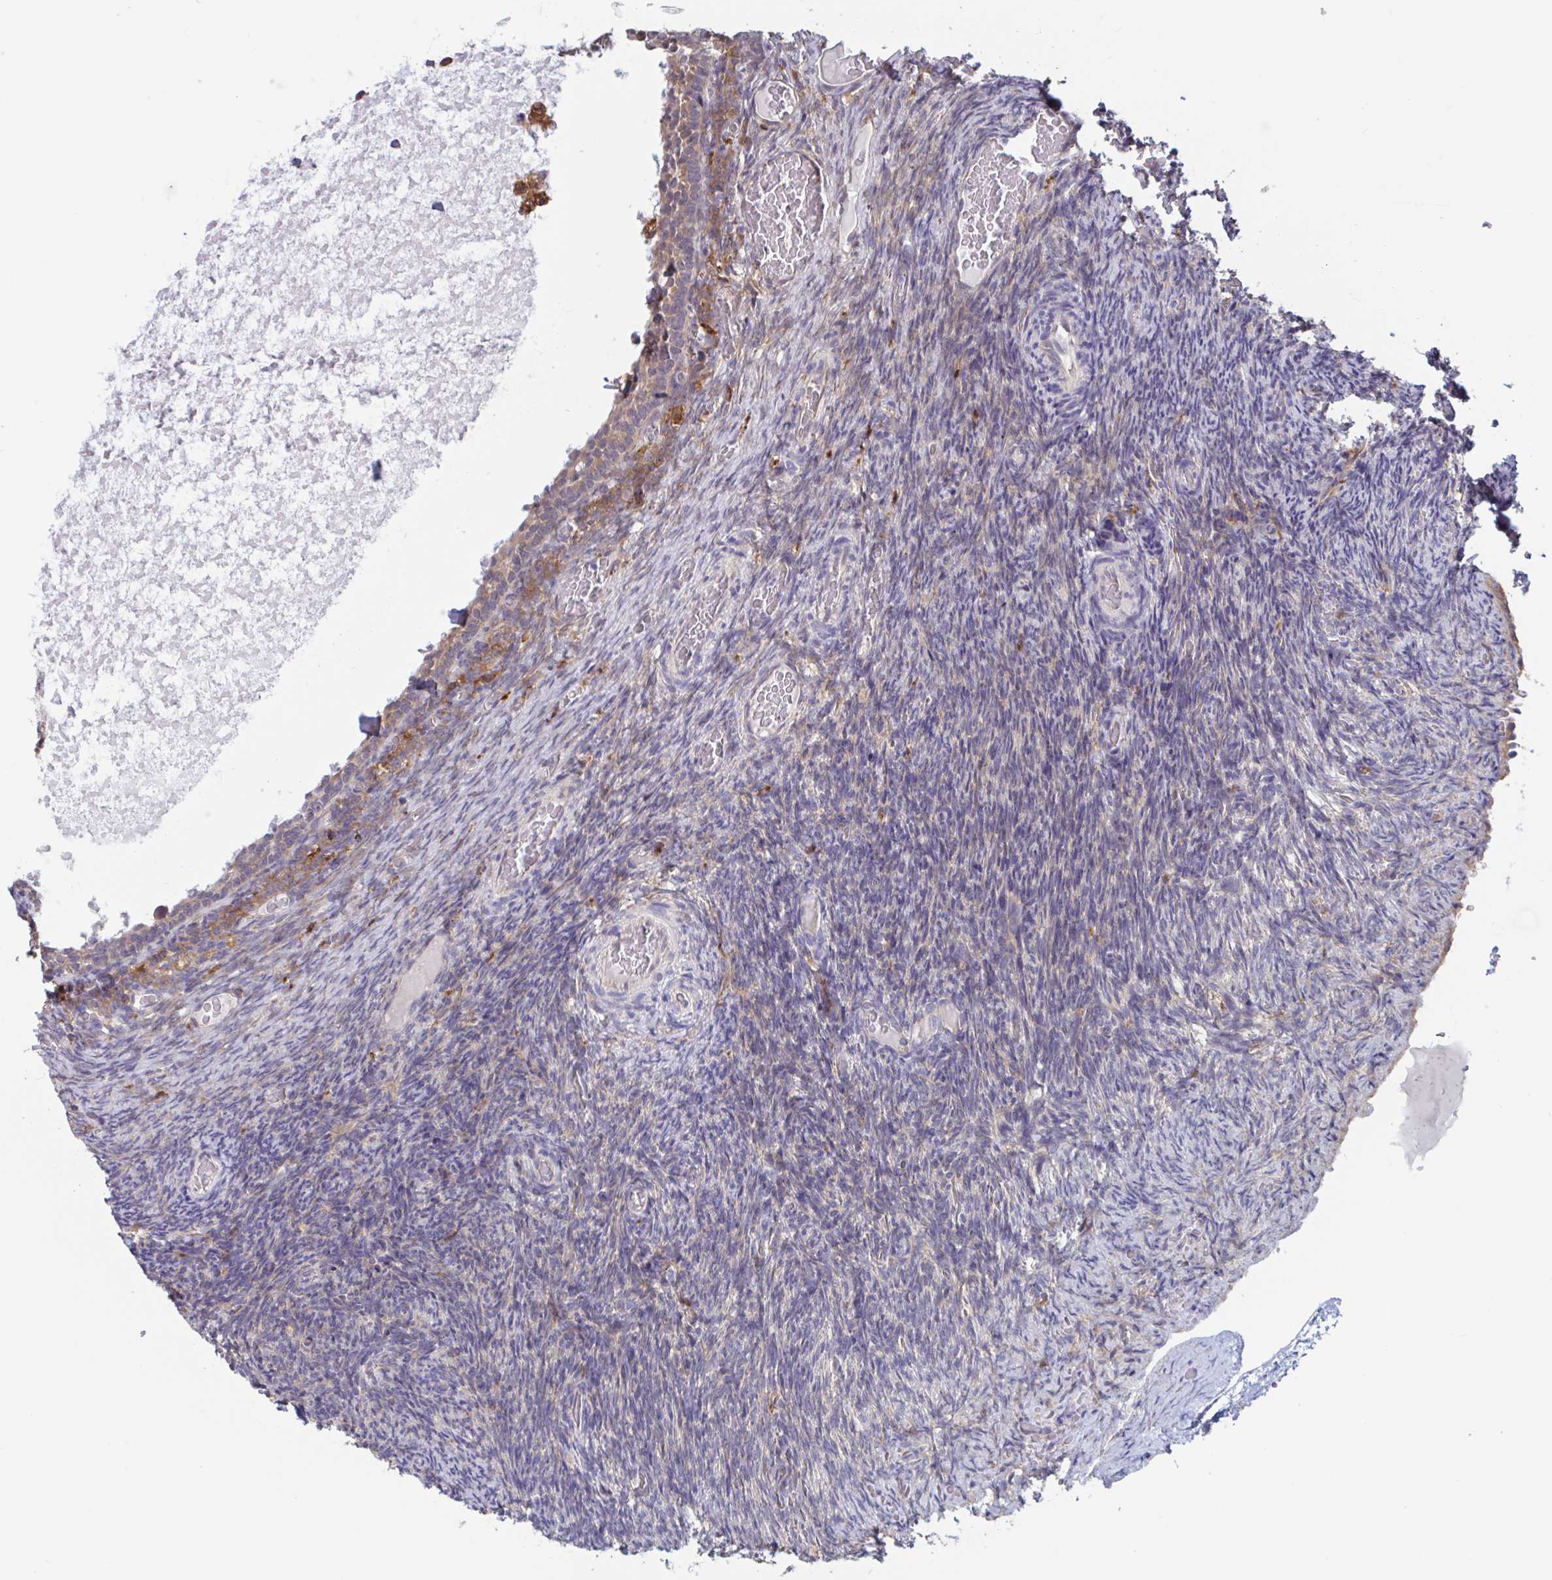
{"staining": {"intensity": "weak", "quantity": "25%-75%", "location": "cytoplasmic/membranous"}, "tissue": "ovary", "cell_type": "Ovarian stroma cells", "image_type": "normal", "snomed": [{"axis": "morphology", "description": "Normal tissue, NOS"}, {"axis": "topography", "description": "Ovary"}], "caption": "Weak cytoplasmic/membranous staining is present in approximately 25%-75% of ovarian stroma cells in benign ovary.", "gene": "SNX8", "patient": {"sex": "female", "age": 34}}